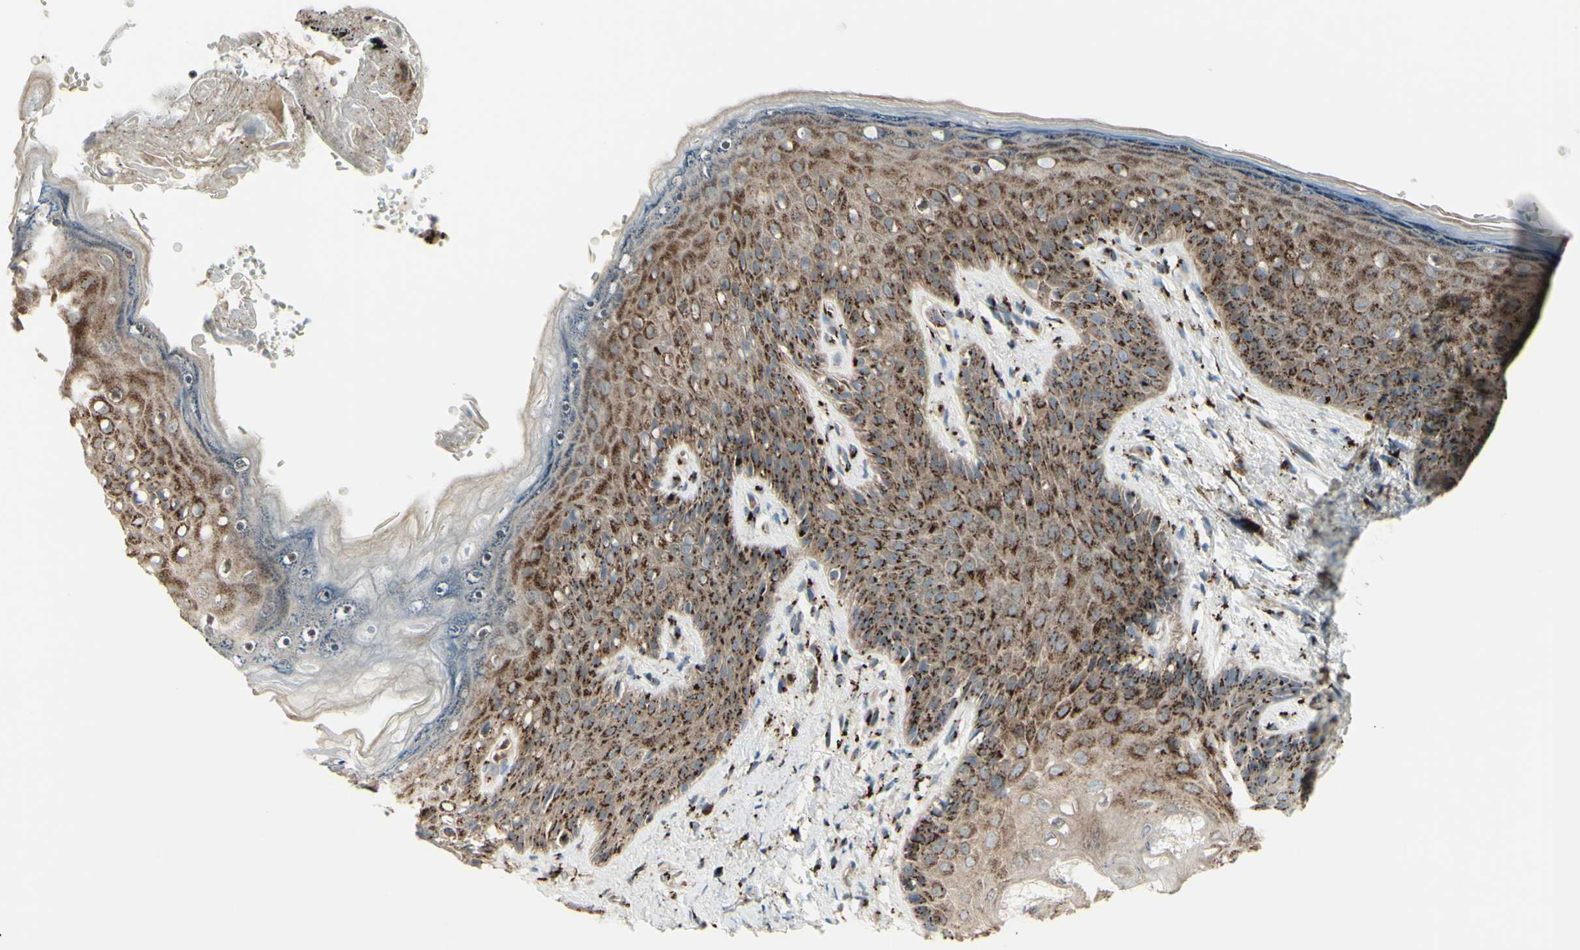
{"staining": {"intensity": "moderate", "quantity": ">75%", "location": "cytoplasmic/membranous"}, "tissue": "skin", "cell_type": "Epidermal cells", "image_type": "normal", "snomed": [{"axis": "morphology", "description": "Normal tissue, NOS"}, {"axis": "topography", "description": "Anal"}], "caption": "Skin stained with immunohistochemistry demonstrates moderate cytoplasmic/membranous expression in about >75% of epidermal cells. (DAB IHC with brightfield microscopy, high magnification).", "gene": "BPNT2", "patient": {"sex": "female", "age": 46}}